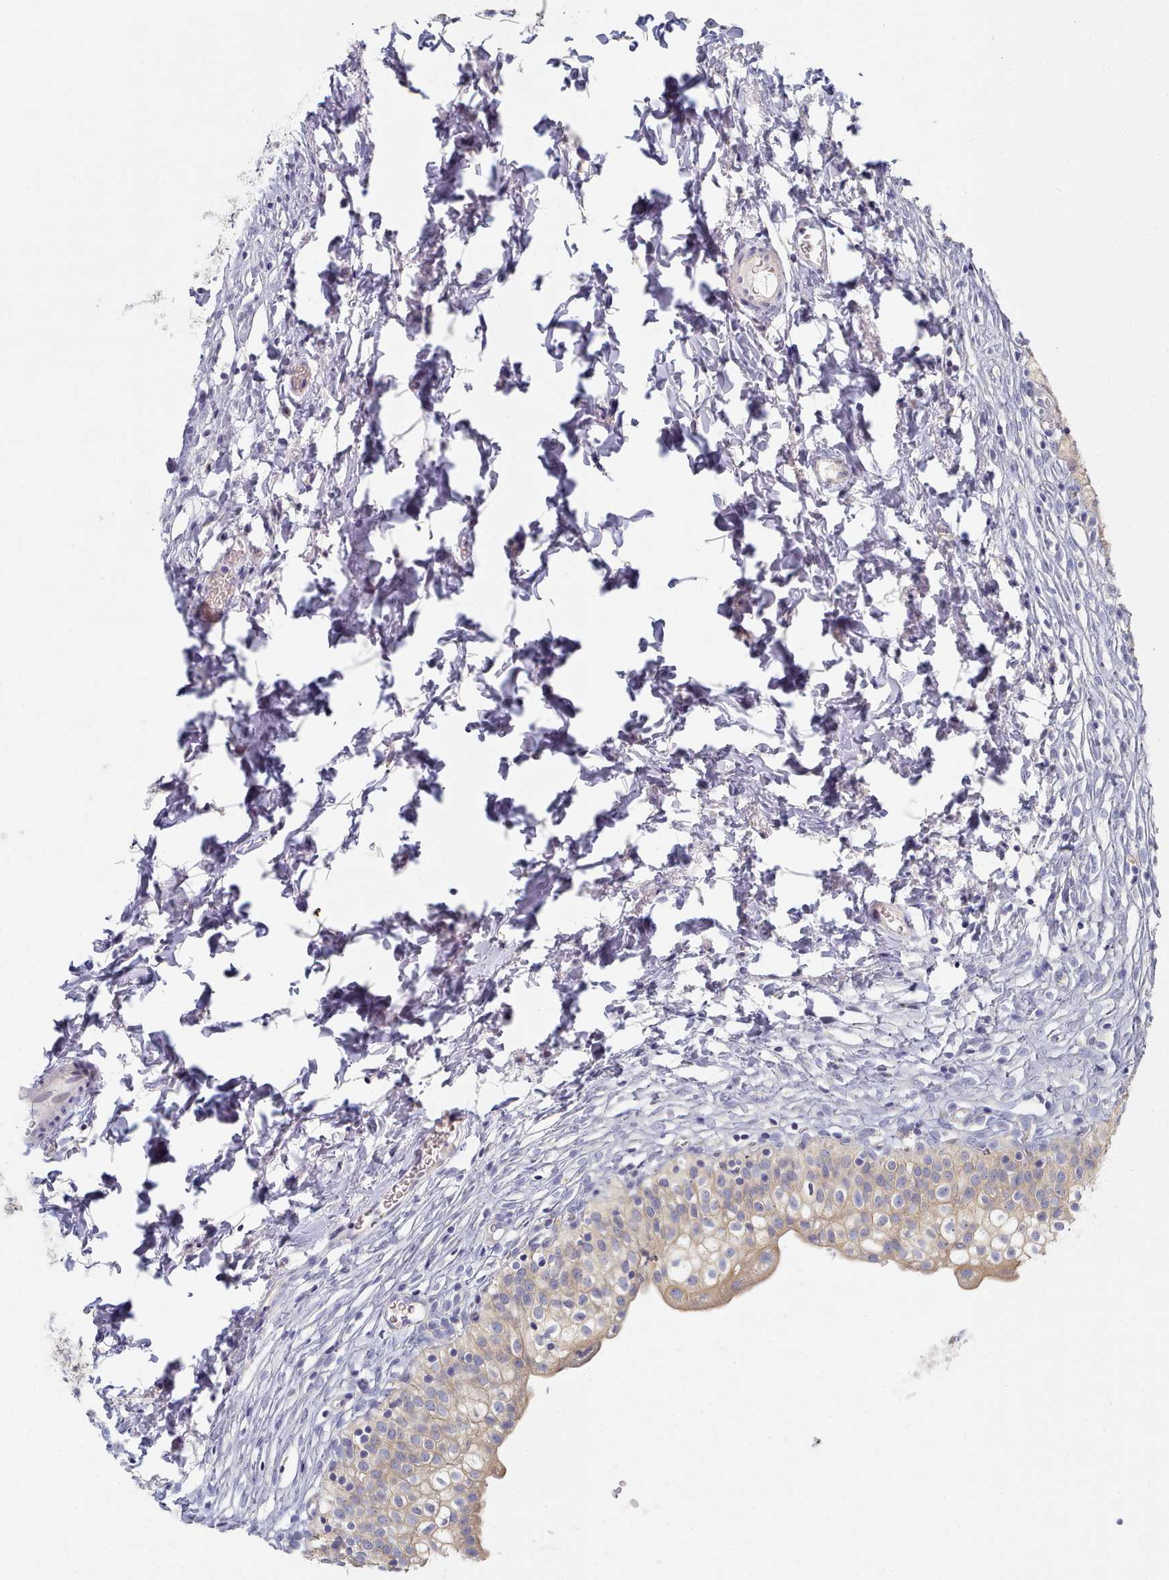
{"staining": {"intensity": "moderate", "quantity": ">75%", "location": "cytoplasmic/membranous"}, "tissue": "urinary bladder", "cell_type": "Urothelial cells", "image_type": "normal", "snomed": [{"axis": "morphology", "description": "Normal tissue, NOS"}, {"axis": "topography", "description": "Urinary bladder"}], "caption": "An immunohistochemistry (IHC) micrograph of unremarkable tissue is shown. Protein staining in brown labels moderate cytoplasmic/membranous positivity in urinary bladder within urothelial cells.", "gene": "TYW1B", "patient": {"sex": "male", "age": 55}}